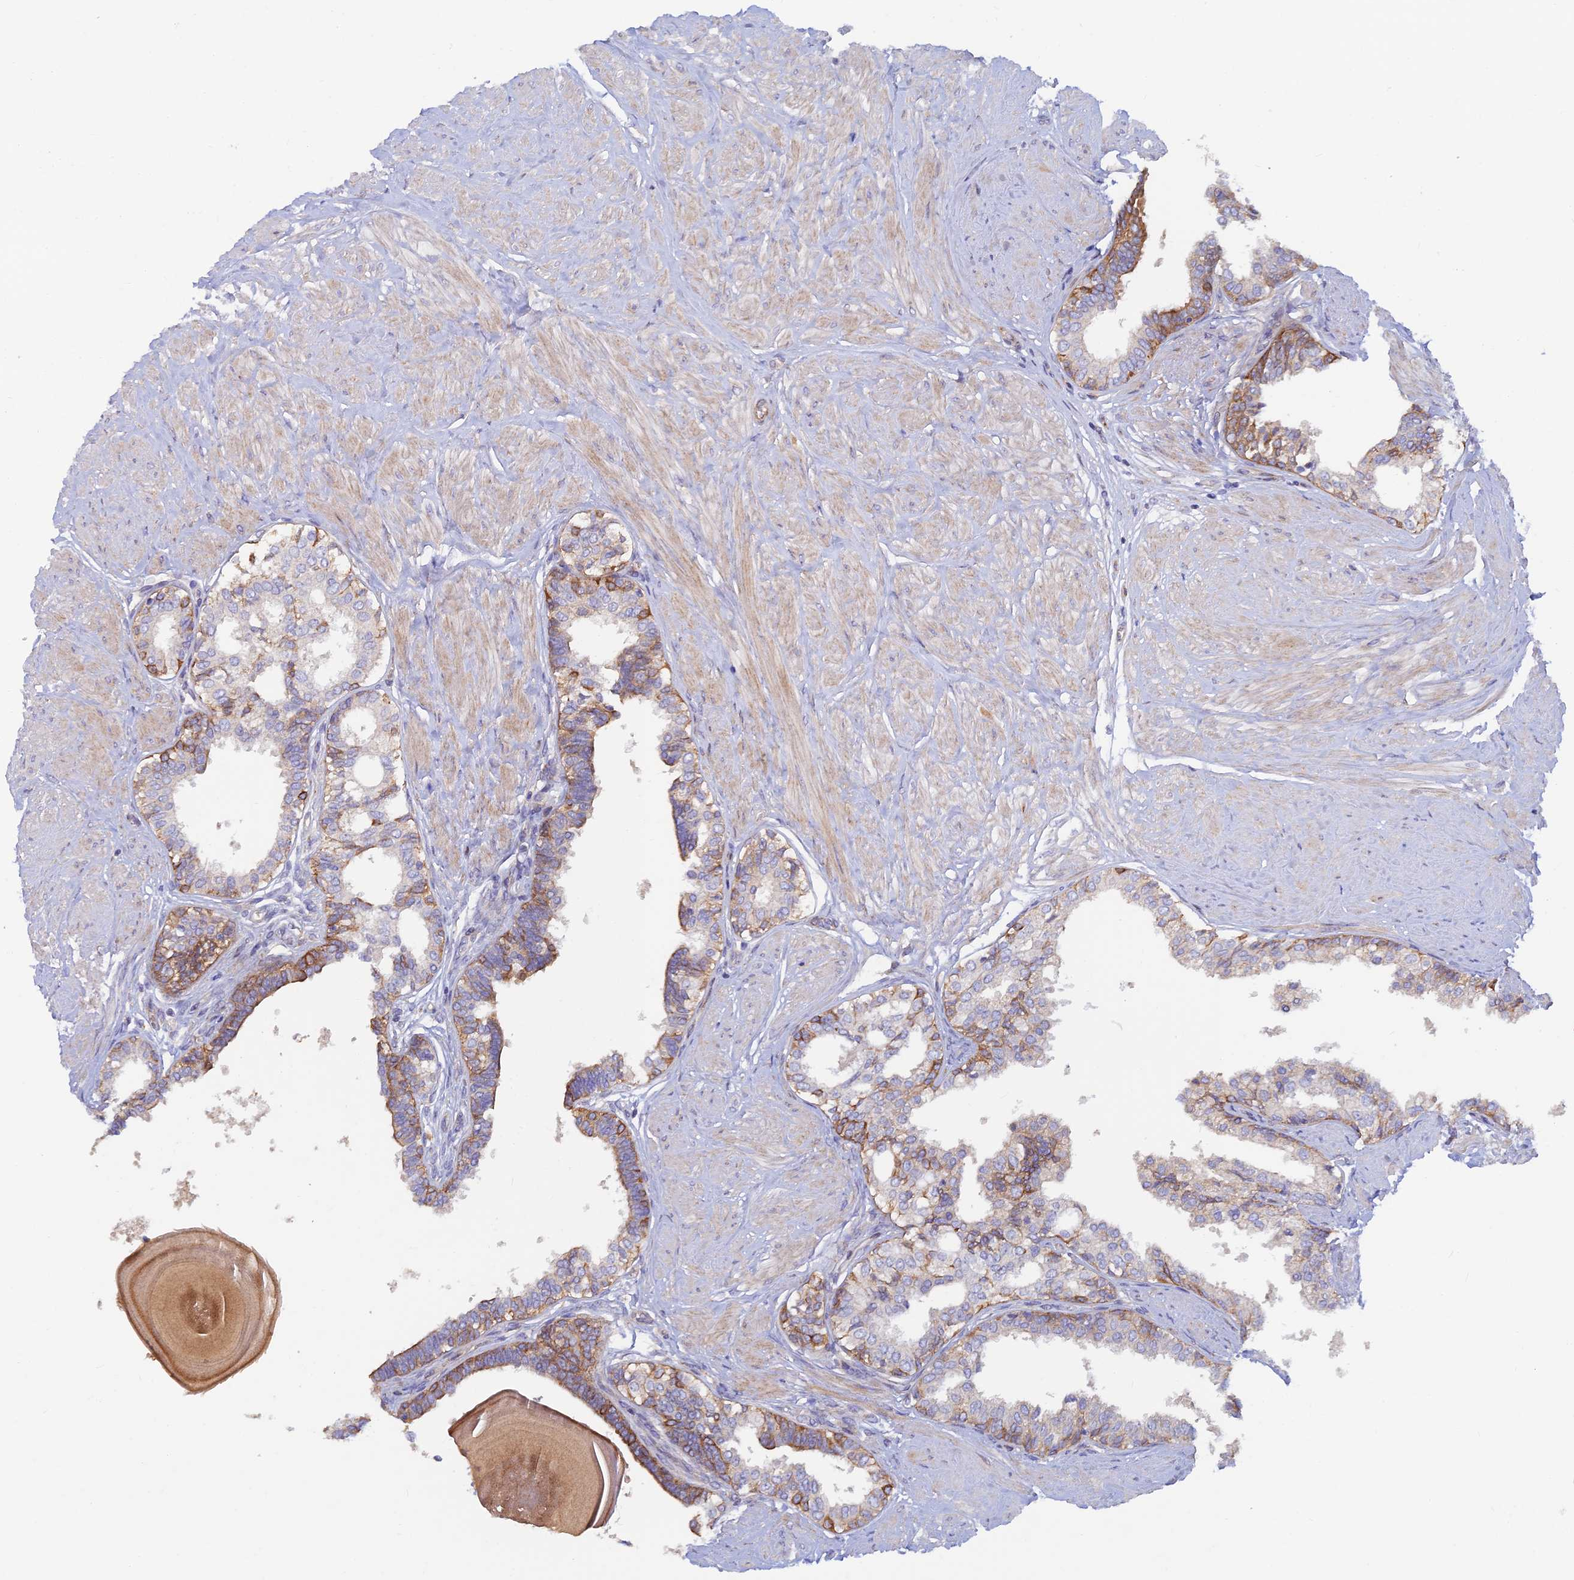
{"staining": {"intensity": "moderate", "quantity": "<25%", "location": "cytoplasmic/membranous"}, "tissue": "prostate", "cell_type": "Glandular cells", "image_type": "normal", "snomed": [{"axis": "morphology", "description": "Normal tissue, NOS"}, {"axis": "topography", "description": "Prostate"}], "caption": "DAB immunohistochemical staining of normal human prostate demonstrates moderate cytoplasmic/membranous protein expression in about <25% of glandular cells. Nuclei are stained in blue.", "gene": "GMCL1", "patient": {"sex": "male", "age": 48}}